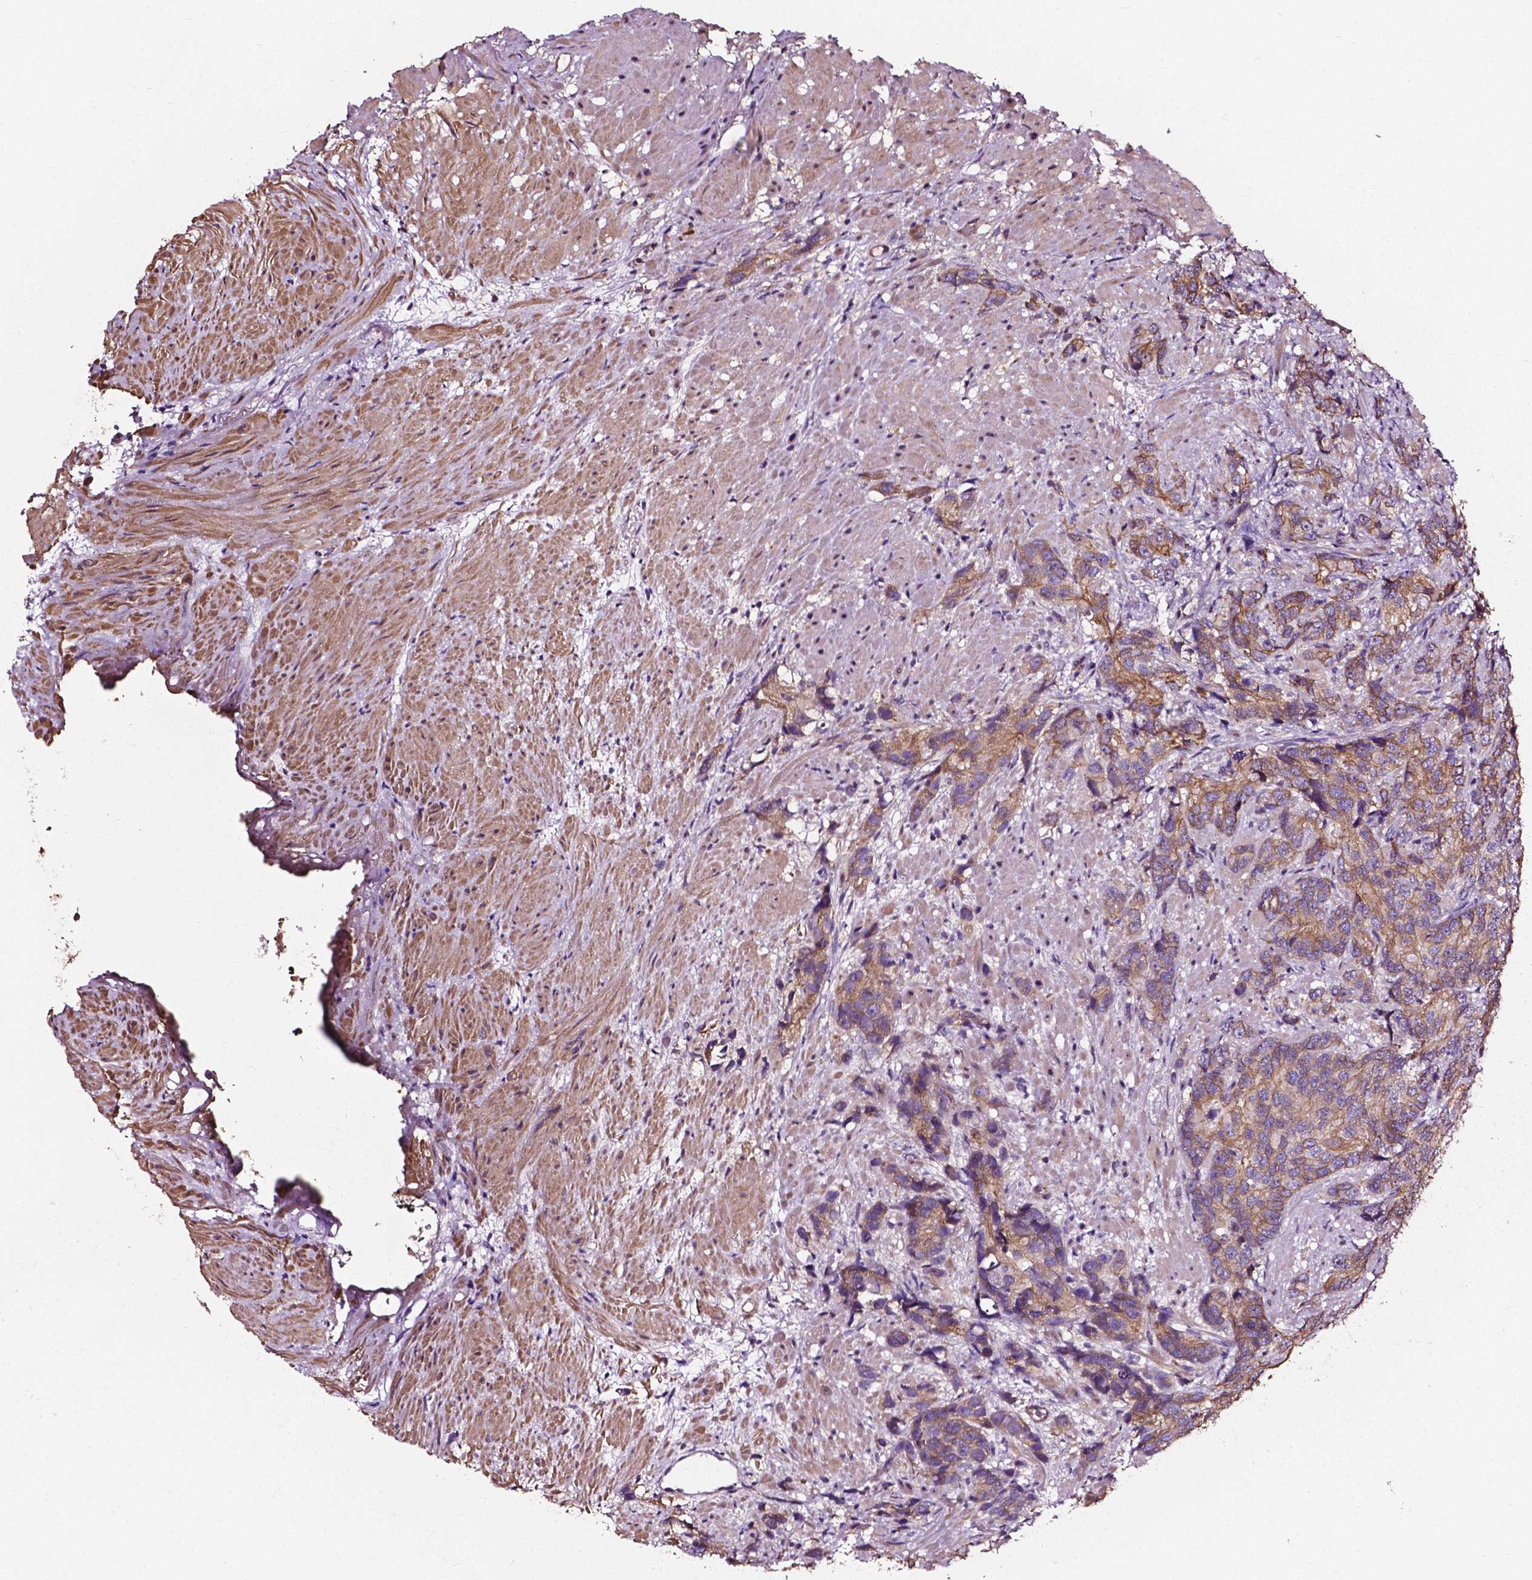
{"staining": {"intensity": "moderate", "quantity": ">75%", "location": "cytoplasmic/membranous"}, "tissue": "prostate cancer", "cell_type": "Tumor cells", "image_type": "cancer", "snomed": [{"axis": "morphology", "description": "Adenocarcinoma, High grade"}, {"axis": "topography", "description": "Prostate"}], "caption": "Protein expression by immunohistochemistry demonstrates moderate cytoplasmic/membranous expression in about >75% of tumor cells in prostate cancer (high-grade adenocarcinoma).", "gene": "ATG16L1", "patient": {"sex": "male", "age": 90}}